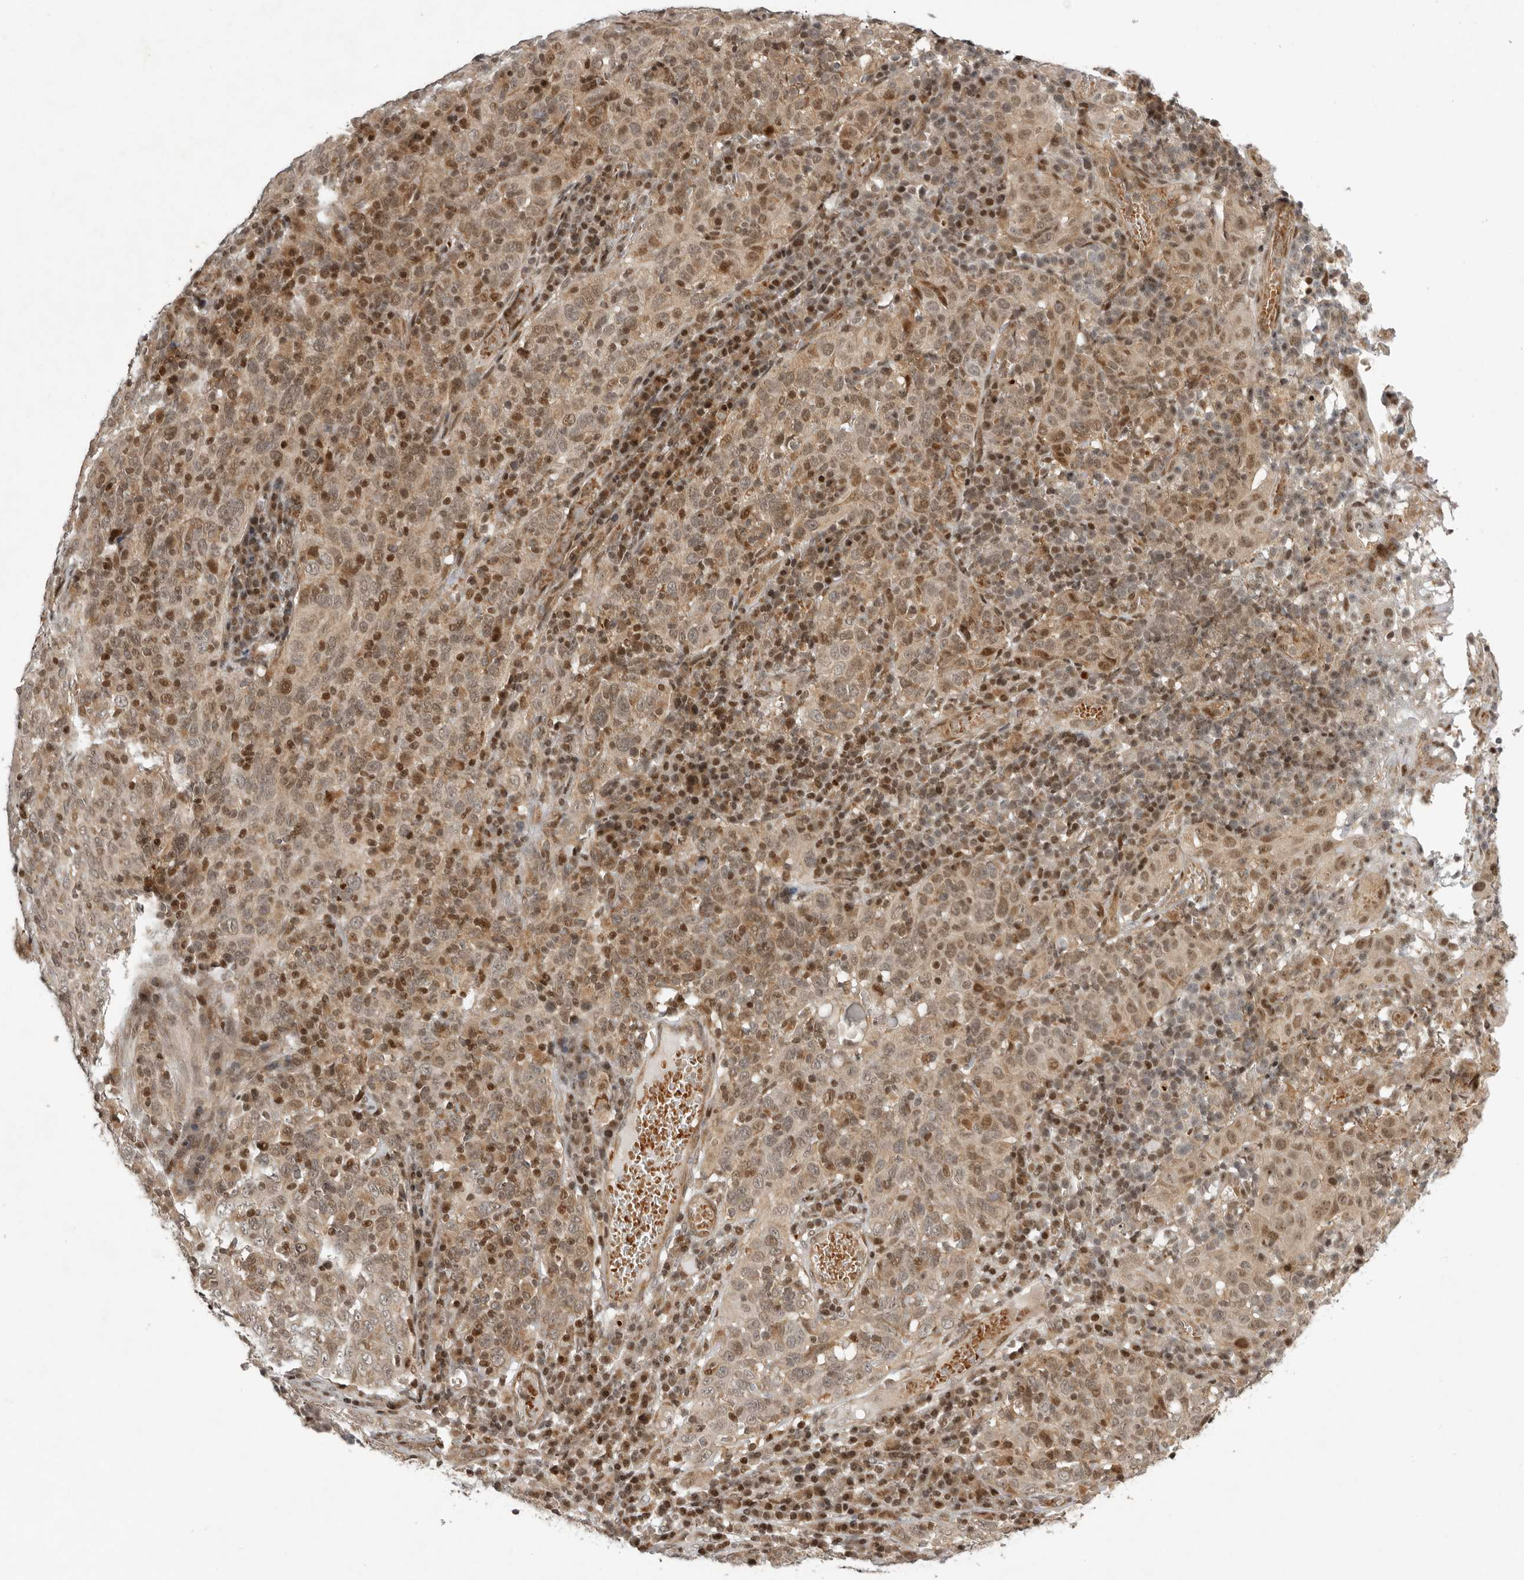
{"staining": {"intensity": "moderate", "quantity": "25%-75%", "location": "cytoplasmic/membranous,nuclear"}, "tissue": "cervical cancer", "cell_type": "Tumor cells", "image_type": "cancer", "snomed": [{"axis": "morphology", "description": "Squamous cell carcinoma, NOS"}, {"axis": "topography", "description": "Cervix"}], "caption": "This histopathology image reveals immunohistochemistry (IHC) staining of cervical squamous cell carcinoma, with medium moderate cytoplasmic/membranous and nuclear staining in about 25%-75% of tumor cells.", "gene": "RABIF", "patient": {"sex": "female", "age": 46}}